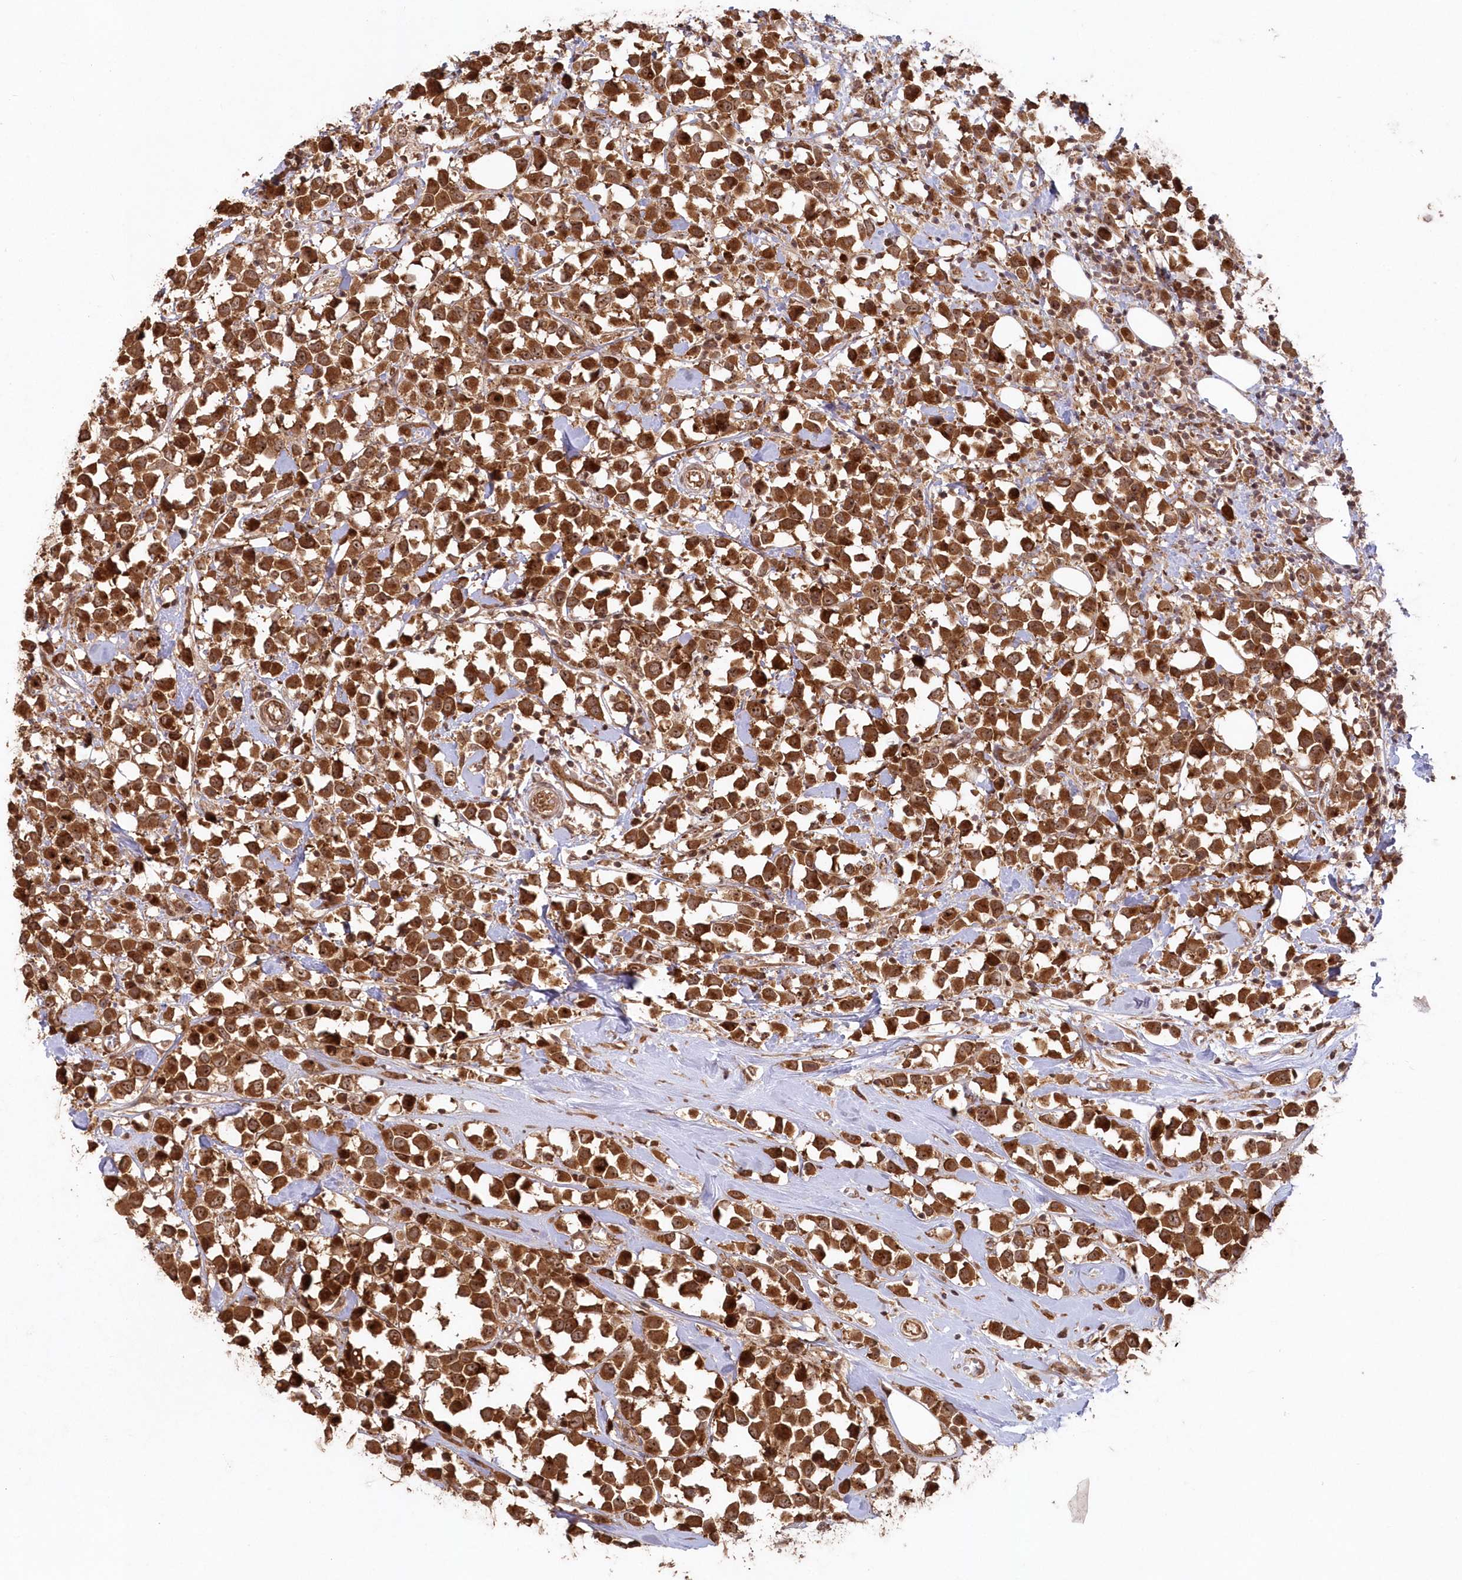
{"staining": {"intensity": "moderate", "quantity": ">75%", "location": "cytoplasmic/membranous,nuclear"}, "tissue": "breast cancer", "cell_type": "Tumor cells", "image_type": "cancer", "snomed": [{"axis": "morphology", "description": "Duct carcinoma"}, {"axis": "topography", "description": "Breast"}], "caption": "Immunohistochemical staining of human breast intraductal carcinoma displays moderate cytoplasmic/membranous and nuclear protein positivity in approximately >75% of tumor cells.", "gene": "SERINC1", "patient": {"sex": "female", "age": 61}}